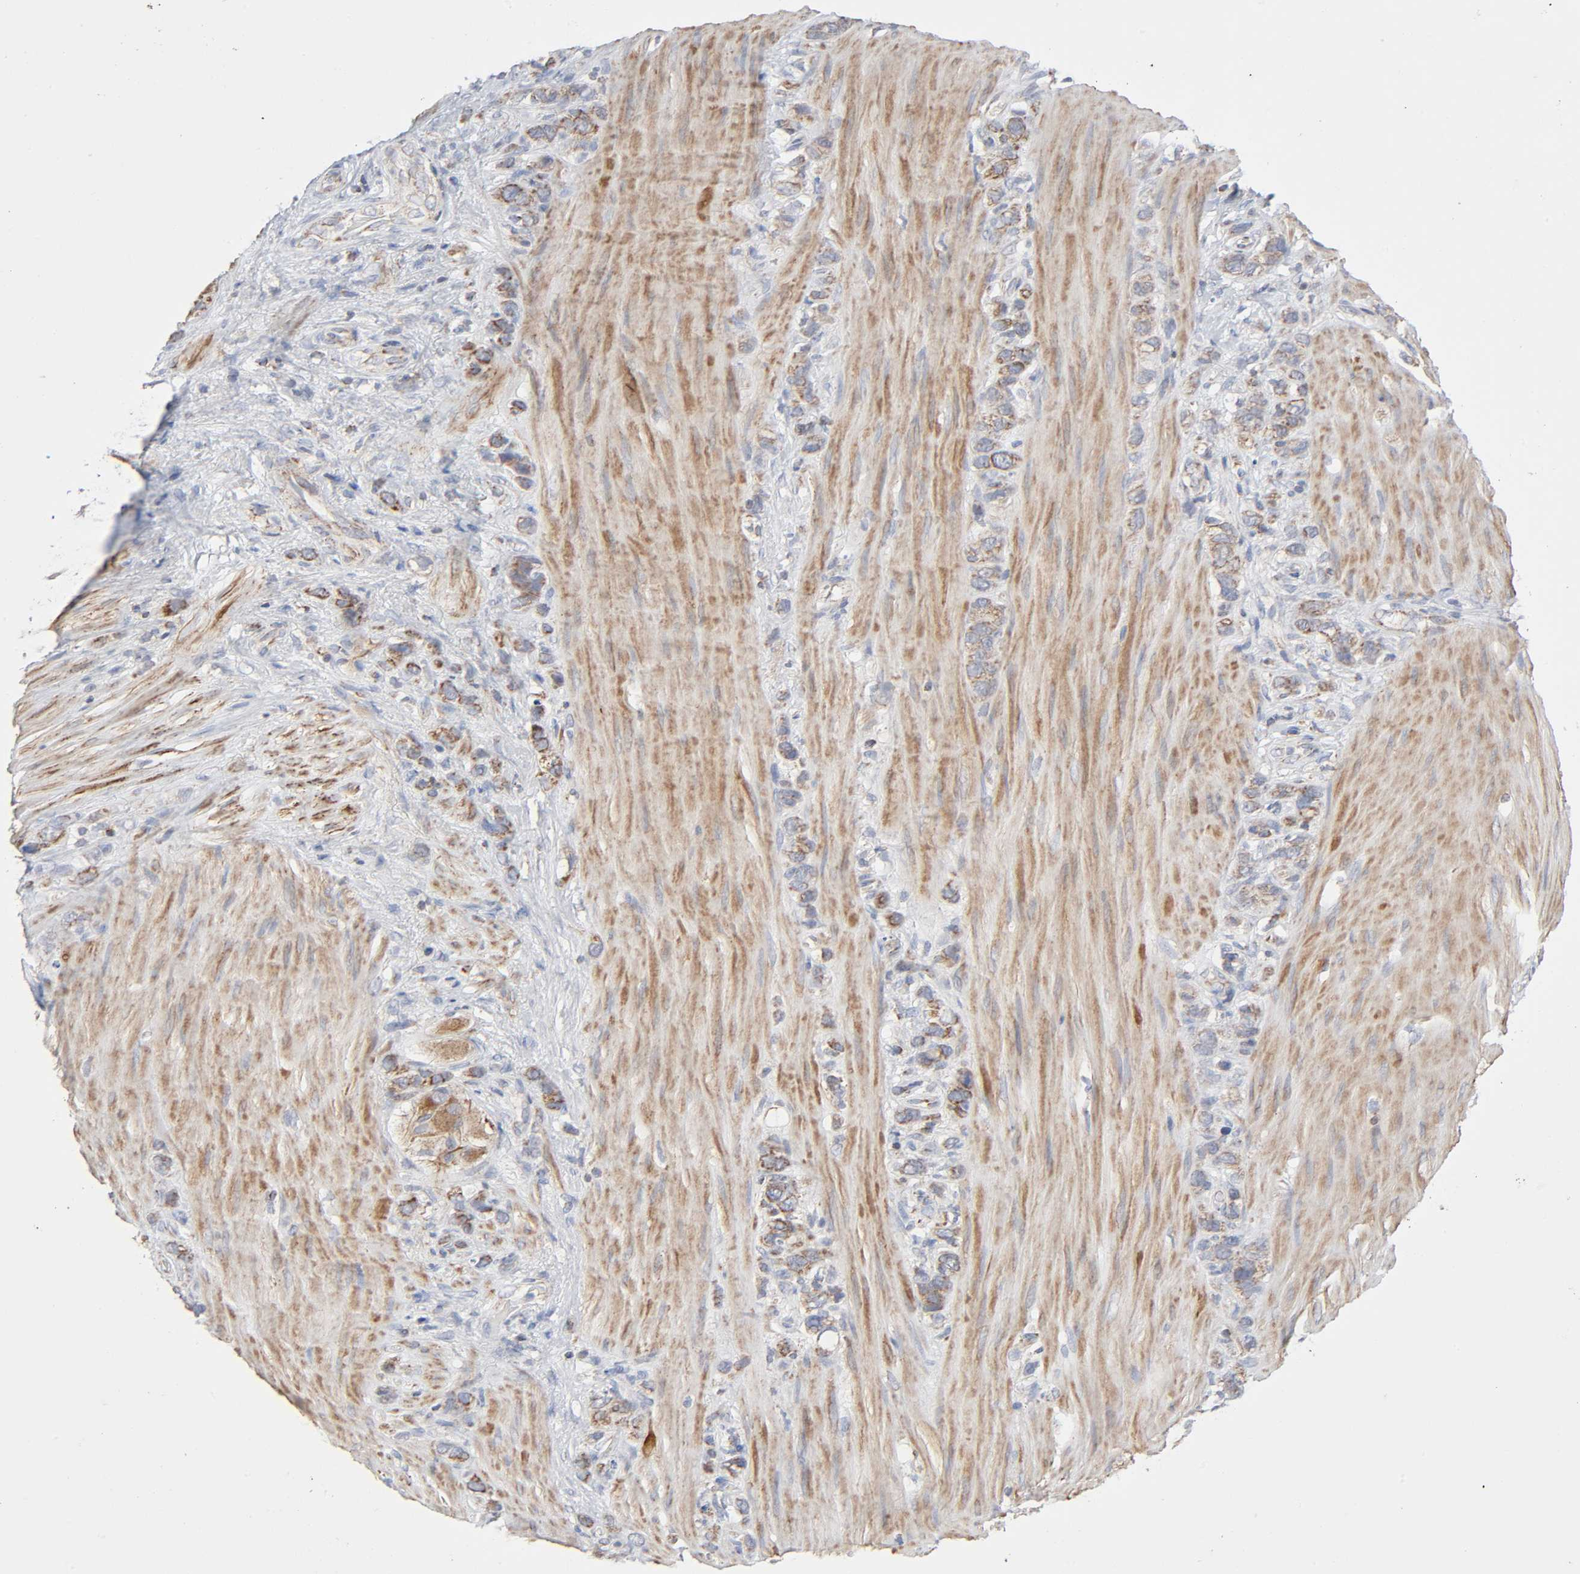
{"staining": {"intensity": "moderate", "quantity": ">75%", "location": "cytoplasmic/membranous"}, "tissue": "stomach cancer", "cell_type": "Tumor cells", "image_type": "cancer", "snomed": [{"axis": "morphology", "description": "Normal tissue, NOS"}, {"axis": "morphology", "description": "Adenocarcinoma, NOS"}, {"axis": "morphology", "description": "Adenocarcinoma, High grade"}, {"axis": "topography", "description": "Stomach, upper"}, {"axis": "topography", "description": "Stomach"}], "caption": "Immunohistochemistry (IHC) of human high-grade adenocarcinoma (stomach) demonstrates medium levels of moderate cytoplasmic/membranous expression in approximately >75% of tumor cells. (IHC, brightfield microscopy, high magnification).", "gene": "SYT16", "patient": {"sex": "female", "age": 65}}